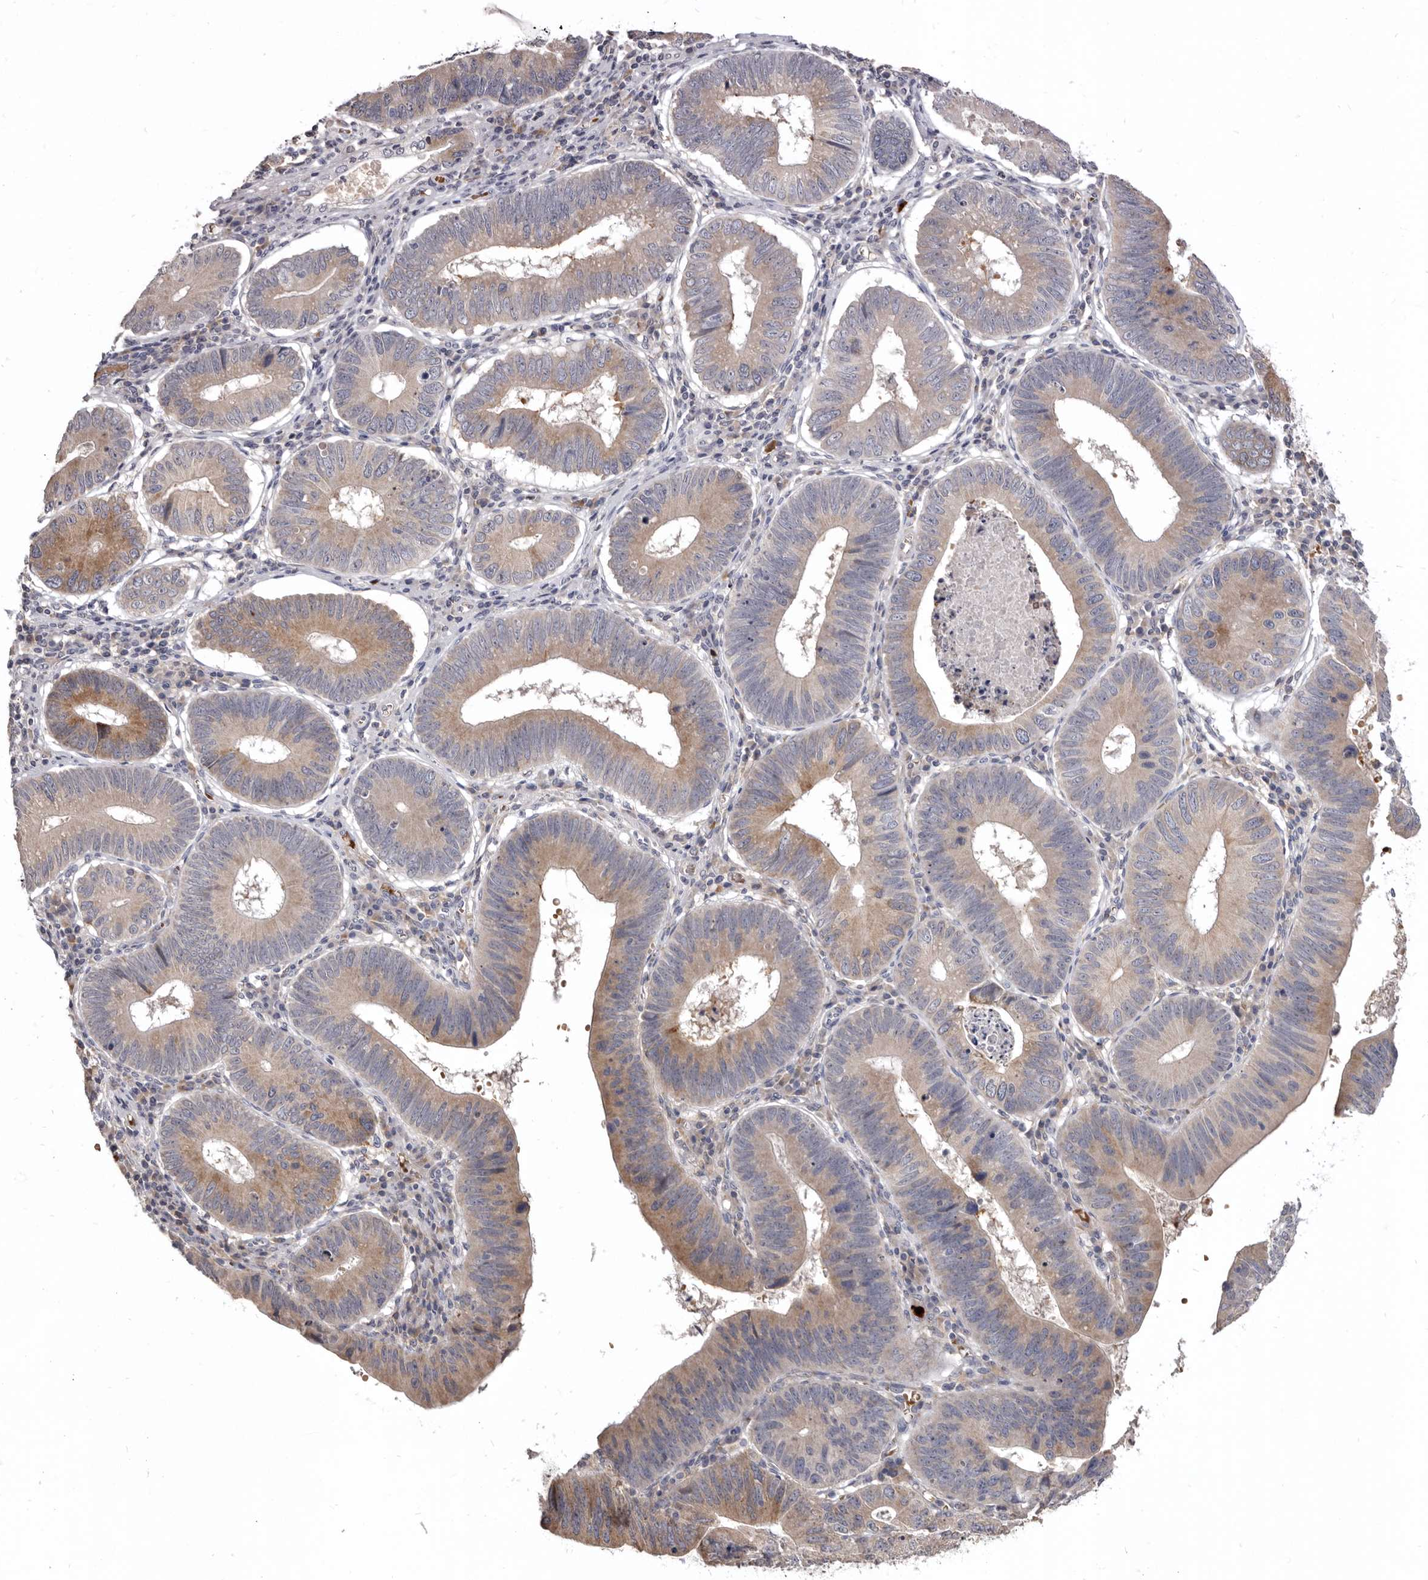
{"staining": {"intensity": "weak", "quantity": ">75%", "location": "cytoplasmic/membranous"}, "tissue": "stomach cancer", "cell_type": "Tumor cells", "image_type": "cancer", "snomed": [{"axis": "morphology", "description": "Adenocarcinoma, NOS"}, {"axis": "topography", "description": "Stomach"}], "caption": "This photomicrograph exhibits immunohistochemistry (IHC) staining of human stomach cancer, with low weak cytoplasmic/membranous expression in approximately >75% of tumor cells.", "gene": "NENF", "patient": {"sex": "male", "age": 59}}